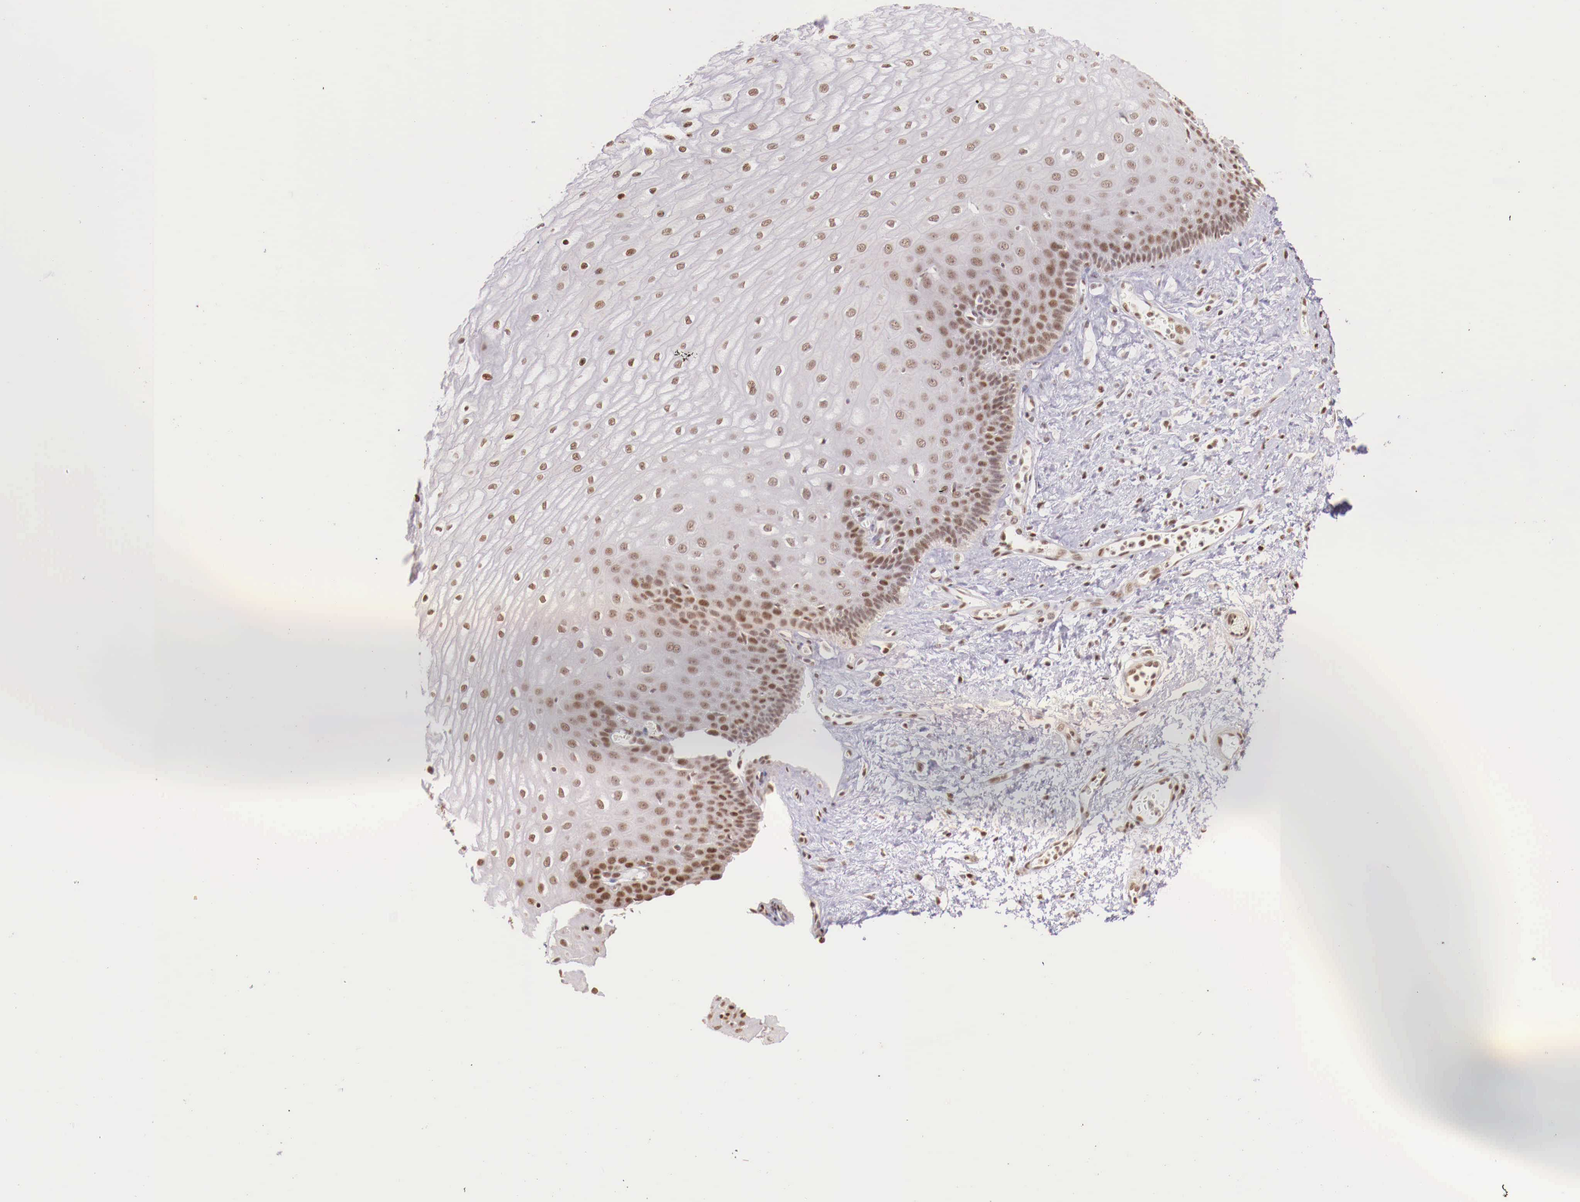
{"staining": {"intensity": "weak", "quantity": ">75%", "location": "nuclear"}, "tissue": "esophagus", "cell_type": "Squamous epithelial cells", "image_type": "normal", "snomed": [{"axis": "morphology", "description": "Normal tissue, NOS"}, {"axis": "topography", "description": "Esophagus"}], "caption": "A brown stain shows weak nuclear expression of a protein in squamous epithelial cells of unremarkable esophagus. Nuclei are stained in blue.", "gene": "SP1", "patient": {"sex": "male", "age": 65}}